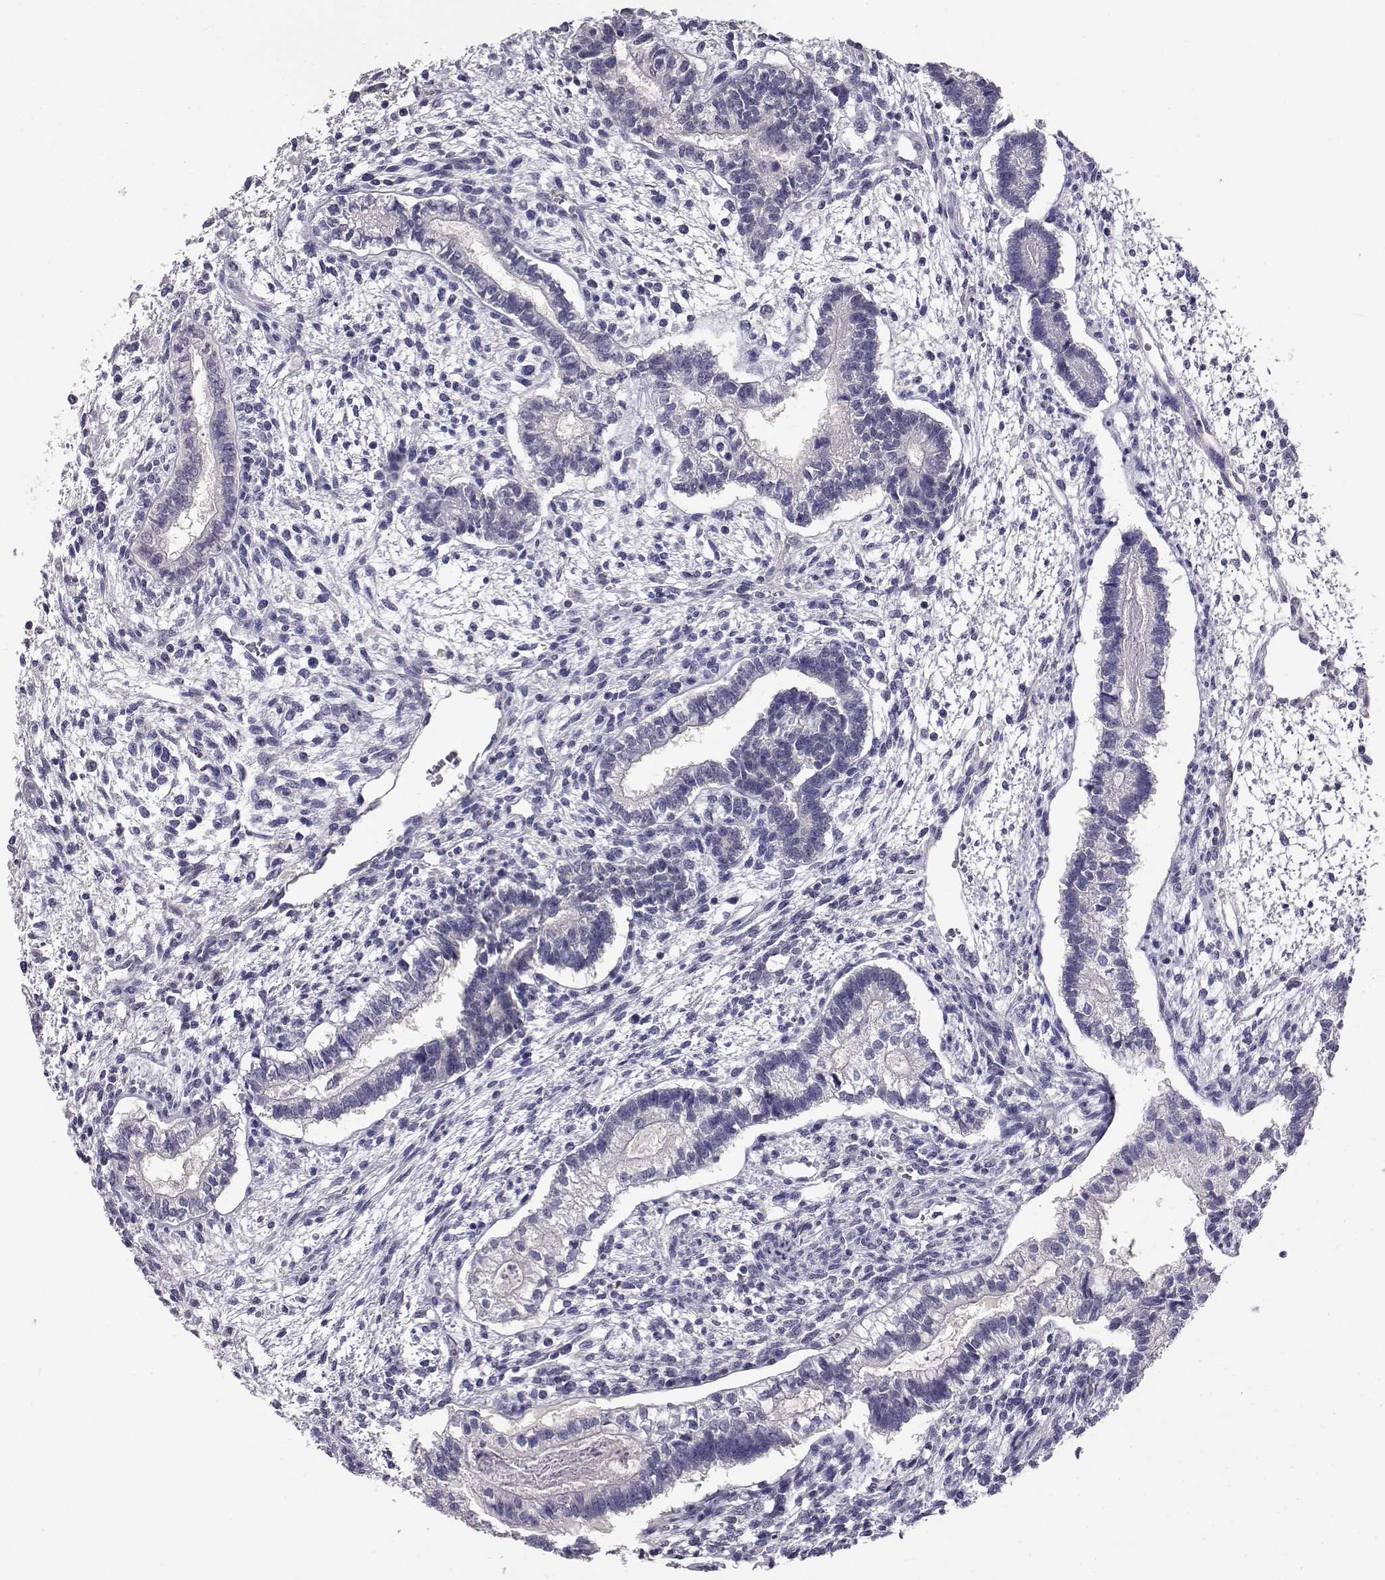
{"staining": {"intensity": "negative", "quantity": "none", "location": "none"}, "tissue": "testis cancer", "cell_type": "Tumor cells", "image_type": "cancer", "snomed": [{"axis": "morphology", "description": "Carcinoma, Embryonal, NOS"}, {"axis": "topography", "description": "Testis"}], "caption": "A high-resolution histopathology image shows immunohistochemistry (IHC) staining of testis embryonal carcinoma, which displays no significant staining in tumor cells. Brightfield microscopy of immunohistochemistry (IHC) stained with DAB (brown) and hematoxylin (blue), captured at high magnification.", "gene": "AKR1B1", "patient": {"sex": "male", "age": 37}}